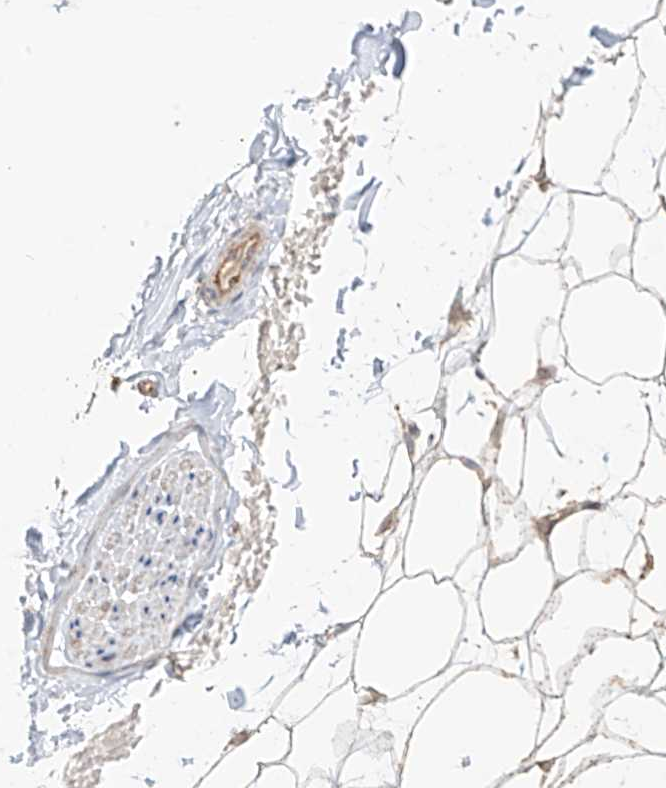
{"staining": {"intensity": "weak", "quantity": "25%-75%", "location": "cytoplasmic/membranous"}, "tissue": "adipose tissue", "cell_type": "Adipocytes", "image_type": "normal", "snomed": [{"axis": "morphology", "description": "Normal tissue, NOS"}, {"axis": "topography", "description": "Breast"}], "caption": "A brown stain shows weak cytoplasmic/membranous staining of a protein in adipocytes of benign human adipose tissue. Nuclei are stained in blue.", "gene": "PLCL1", "patient": {"sex": "female", "age": 23}}